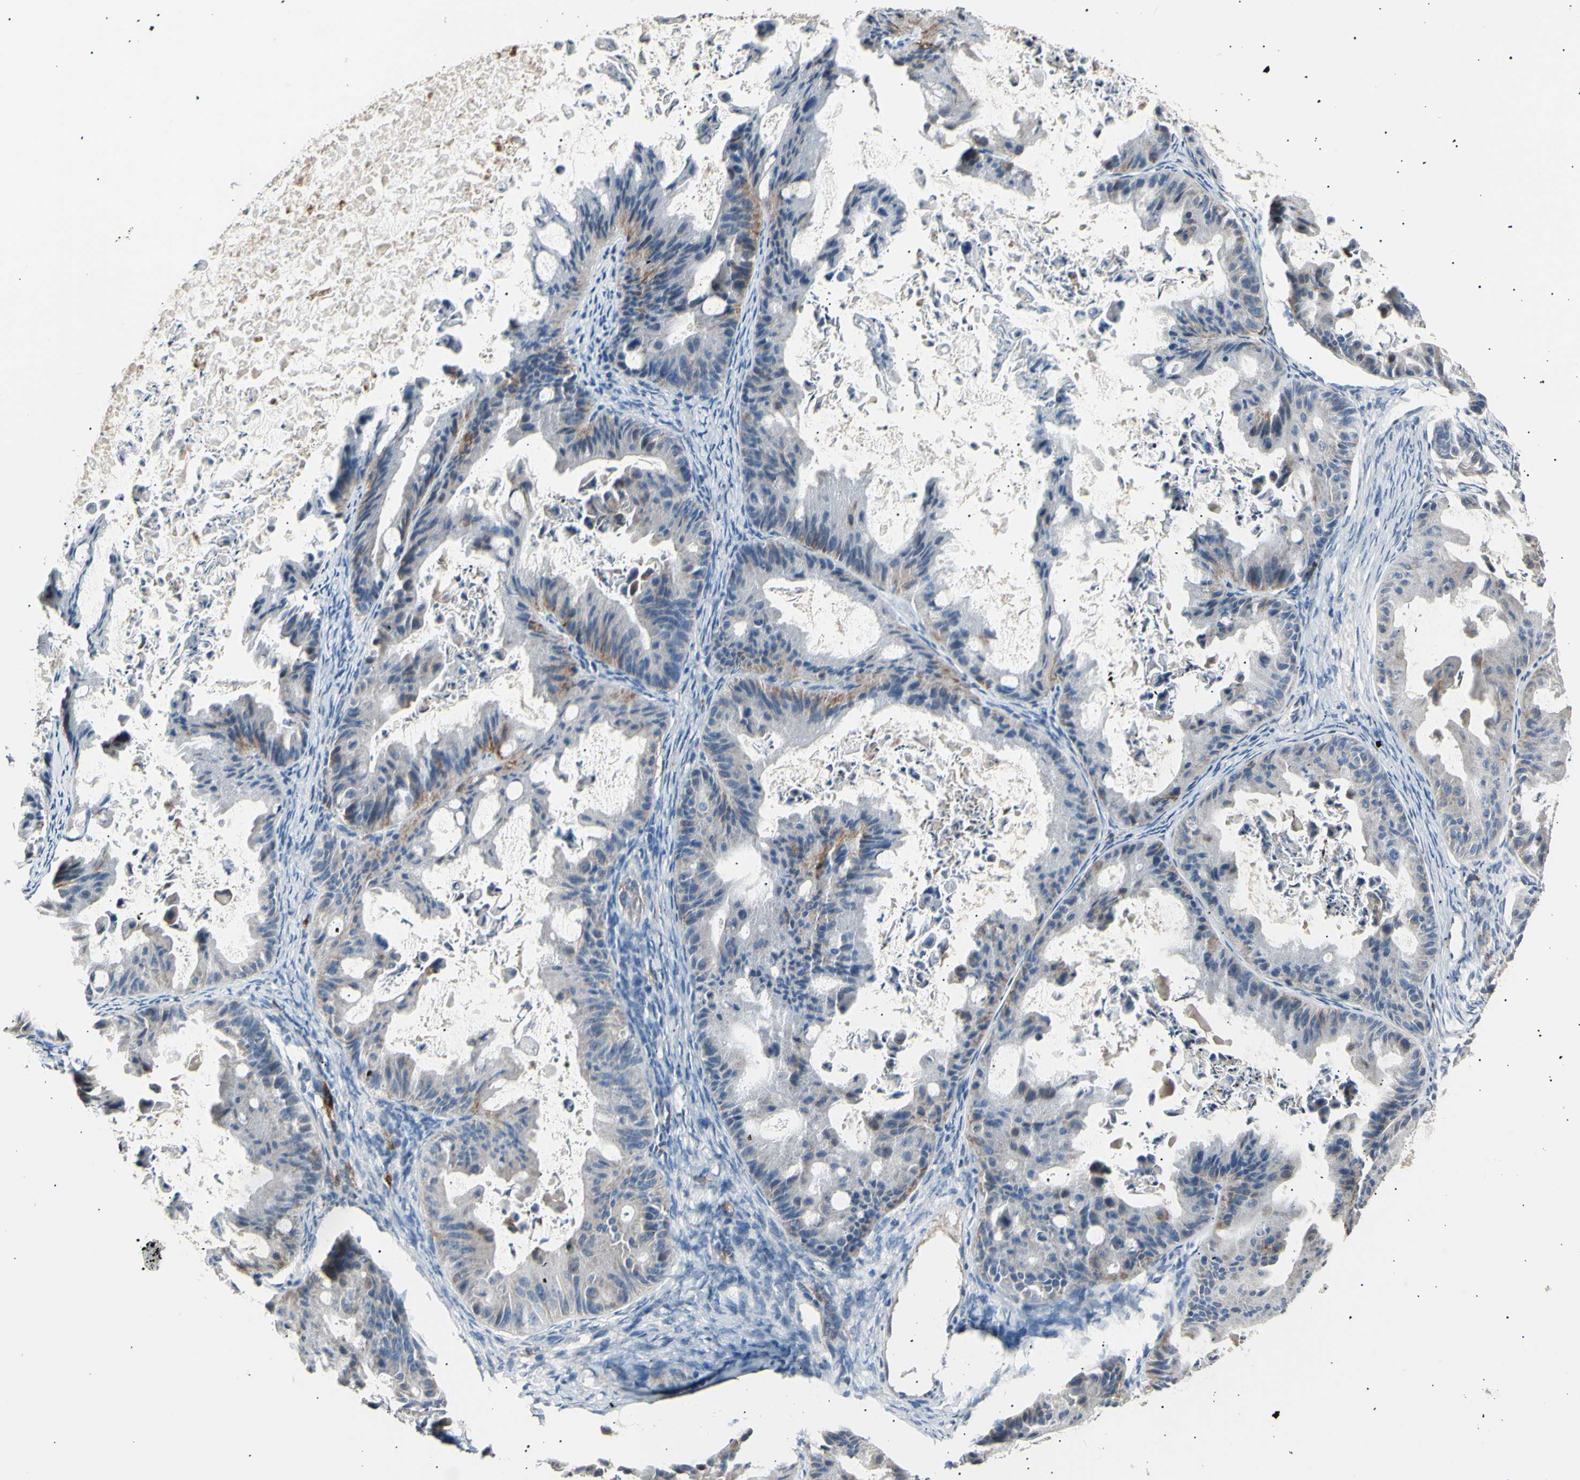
{"staining": {"intensity": "weak", "quantity": "<25%", "location": "cytoplasmic/membranous"}, "tissue": "ovarian cancer", "cell_type": "Tumor cells", "image_type": "cancer", "snomed": [{"axis": "morphology", "description": "Cystadenocarcinoma, mucinous, NOS"}, {"axis": "topography", "description": "Ovary"}], "caption": "Human ovarian cancer (mucinous cystadenocarcinoma) stained for a protein using immunohistochemistry displays no expression in tumor cells.", "gene": "LDLR", "patient": {"sex": "female", "age": 37}}